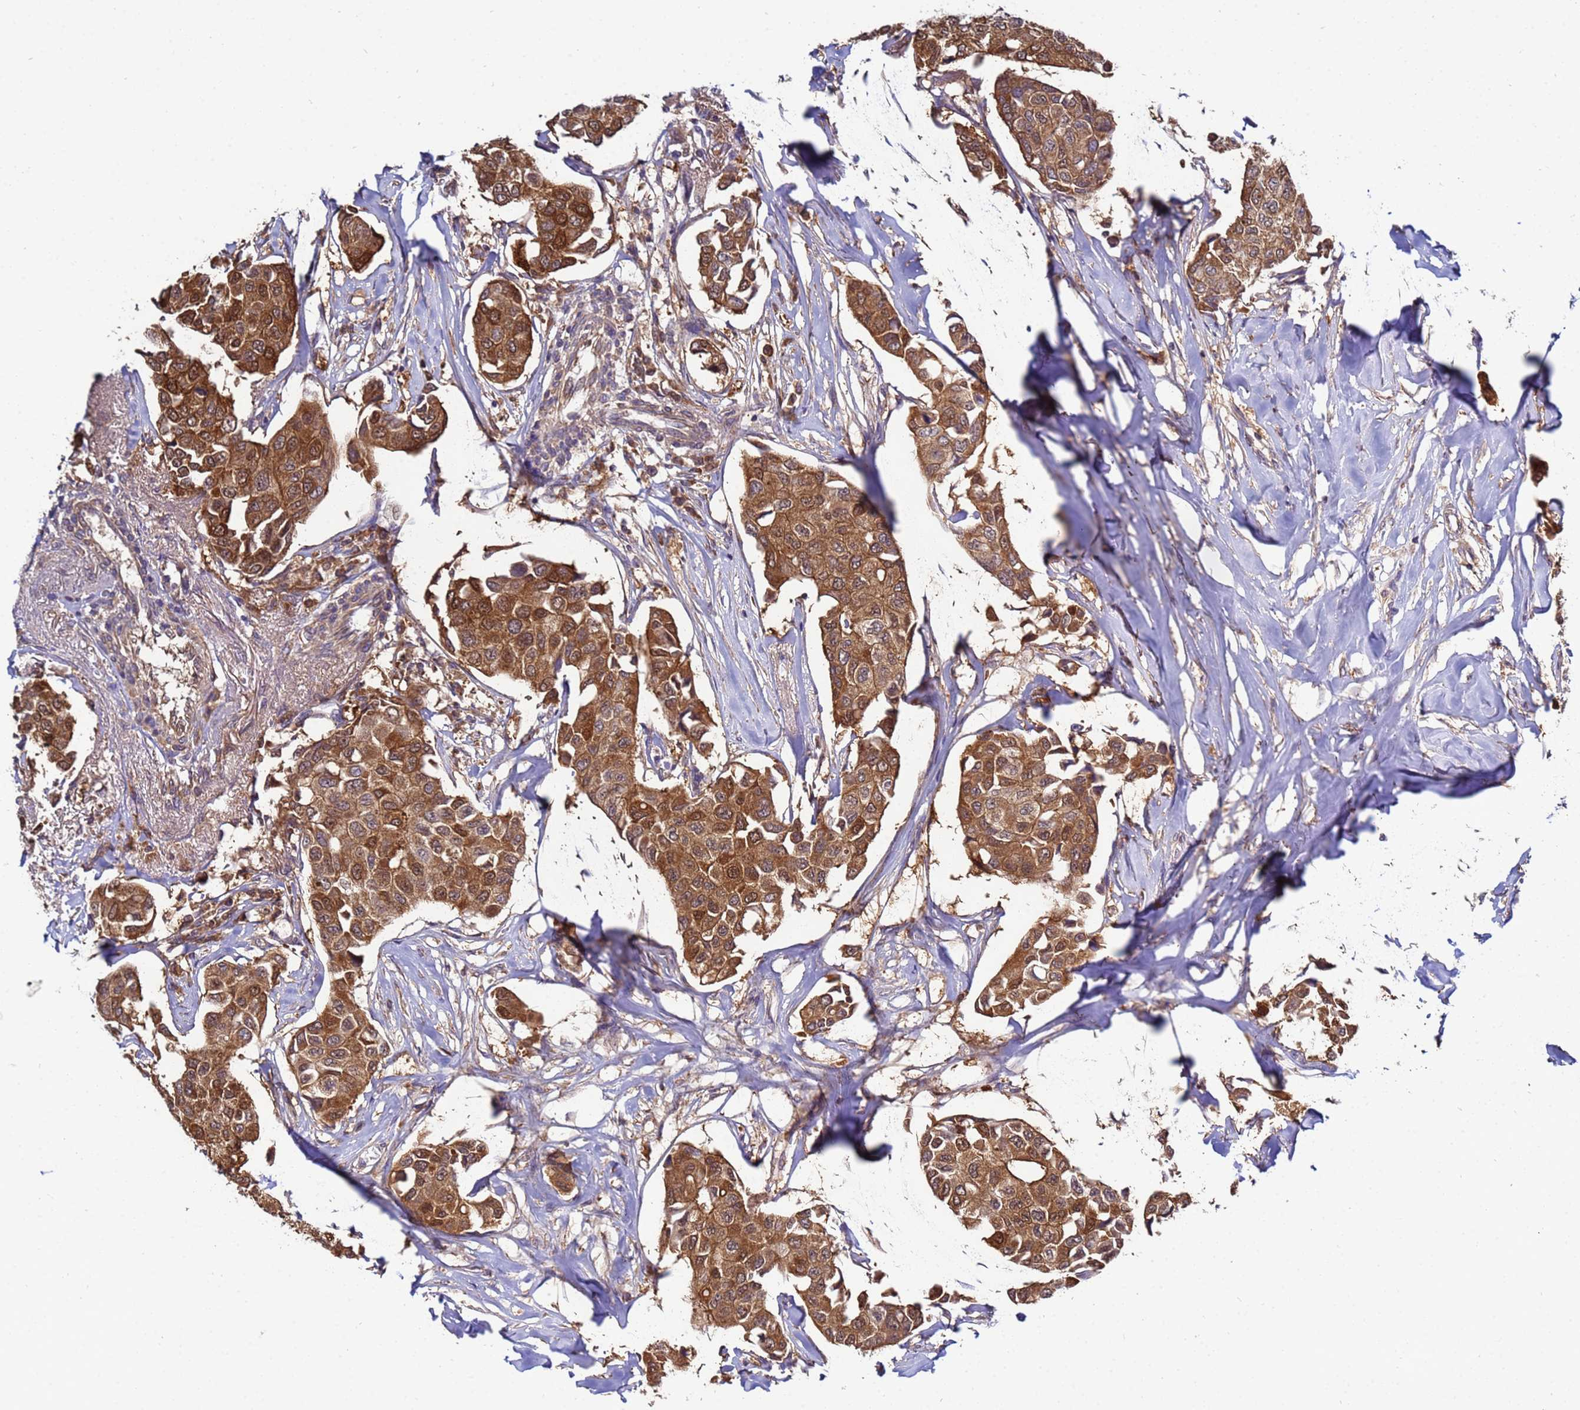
{"staining": {"intensity": "moderate", "quantity": ">75%", "location": "cytoplasmic/membranous"}, "tissue": "breast cancer", "cell_type": "Tumor cells", "image_type": "cancer", "snomed": [{"axis": "morphology", "description": "Duct carcinoma"}, {"axis": "topography", "description": "Breast"}], "caption": "Brown immunohistochemical staining in breast infiltrating ductal carcinoma demonstrates moderate cytoplasmic/membranous staining in about >75% of tumor cells.", "gene": "NAXE", "patient": {"sex": "female", "age": 80}}